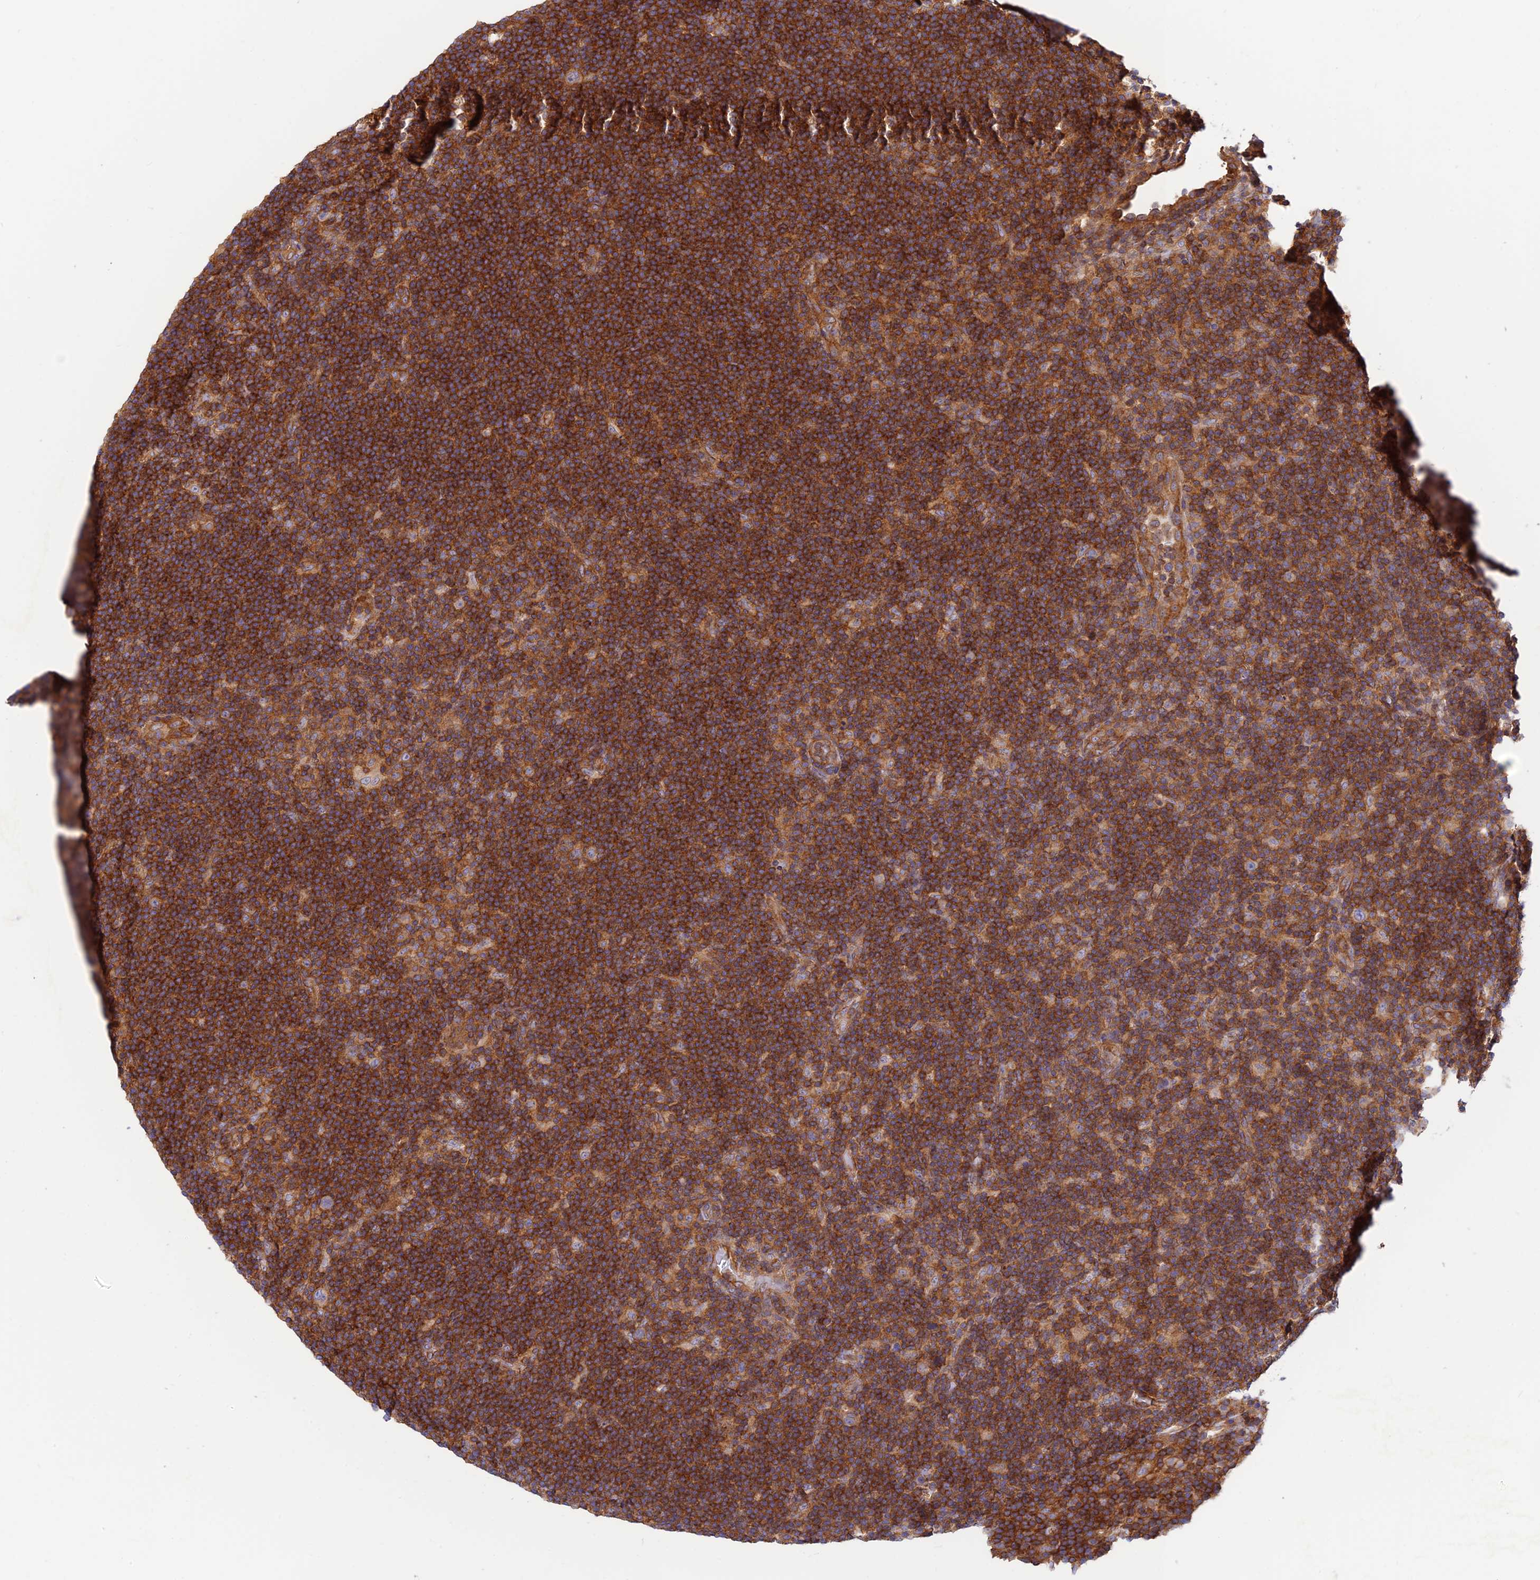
{"staining": {"intensity": "weak", "quantity": "<25%", "location": "cytoplasmic/membranous"}, "tissue": "lymphoma", "cell_type": "Tumor cells", "image_type": "cancer", "snomed": [{"axis": "morphology", "description": "Hodgkin's disease, NOS"}, {"axis": "topography", "description": "Lymph node"}], "caption": "This is an IHC image of Hodgkin's disease. There is no expression in tumor cells.", "gene": "PPP1R12C", "patient": {"sex": "female", "age": 57}}